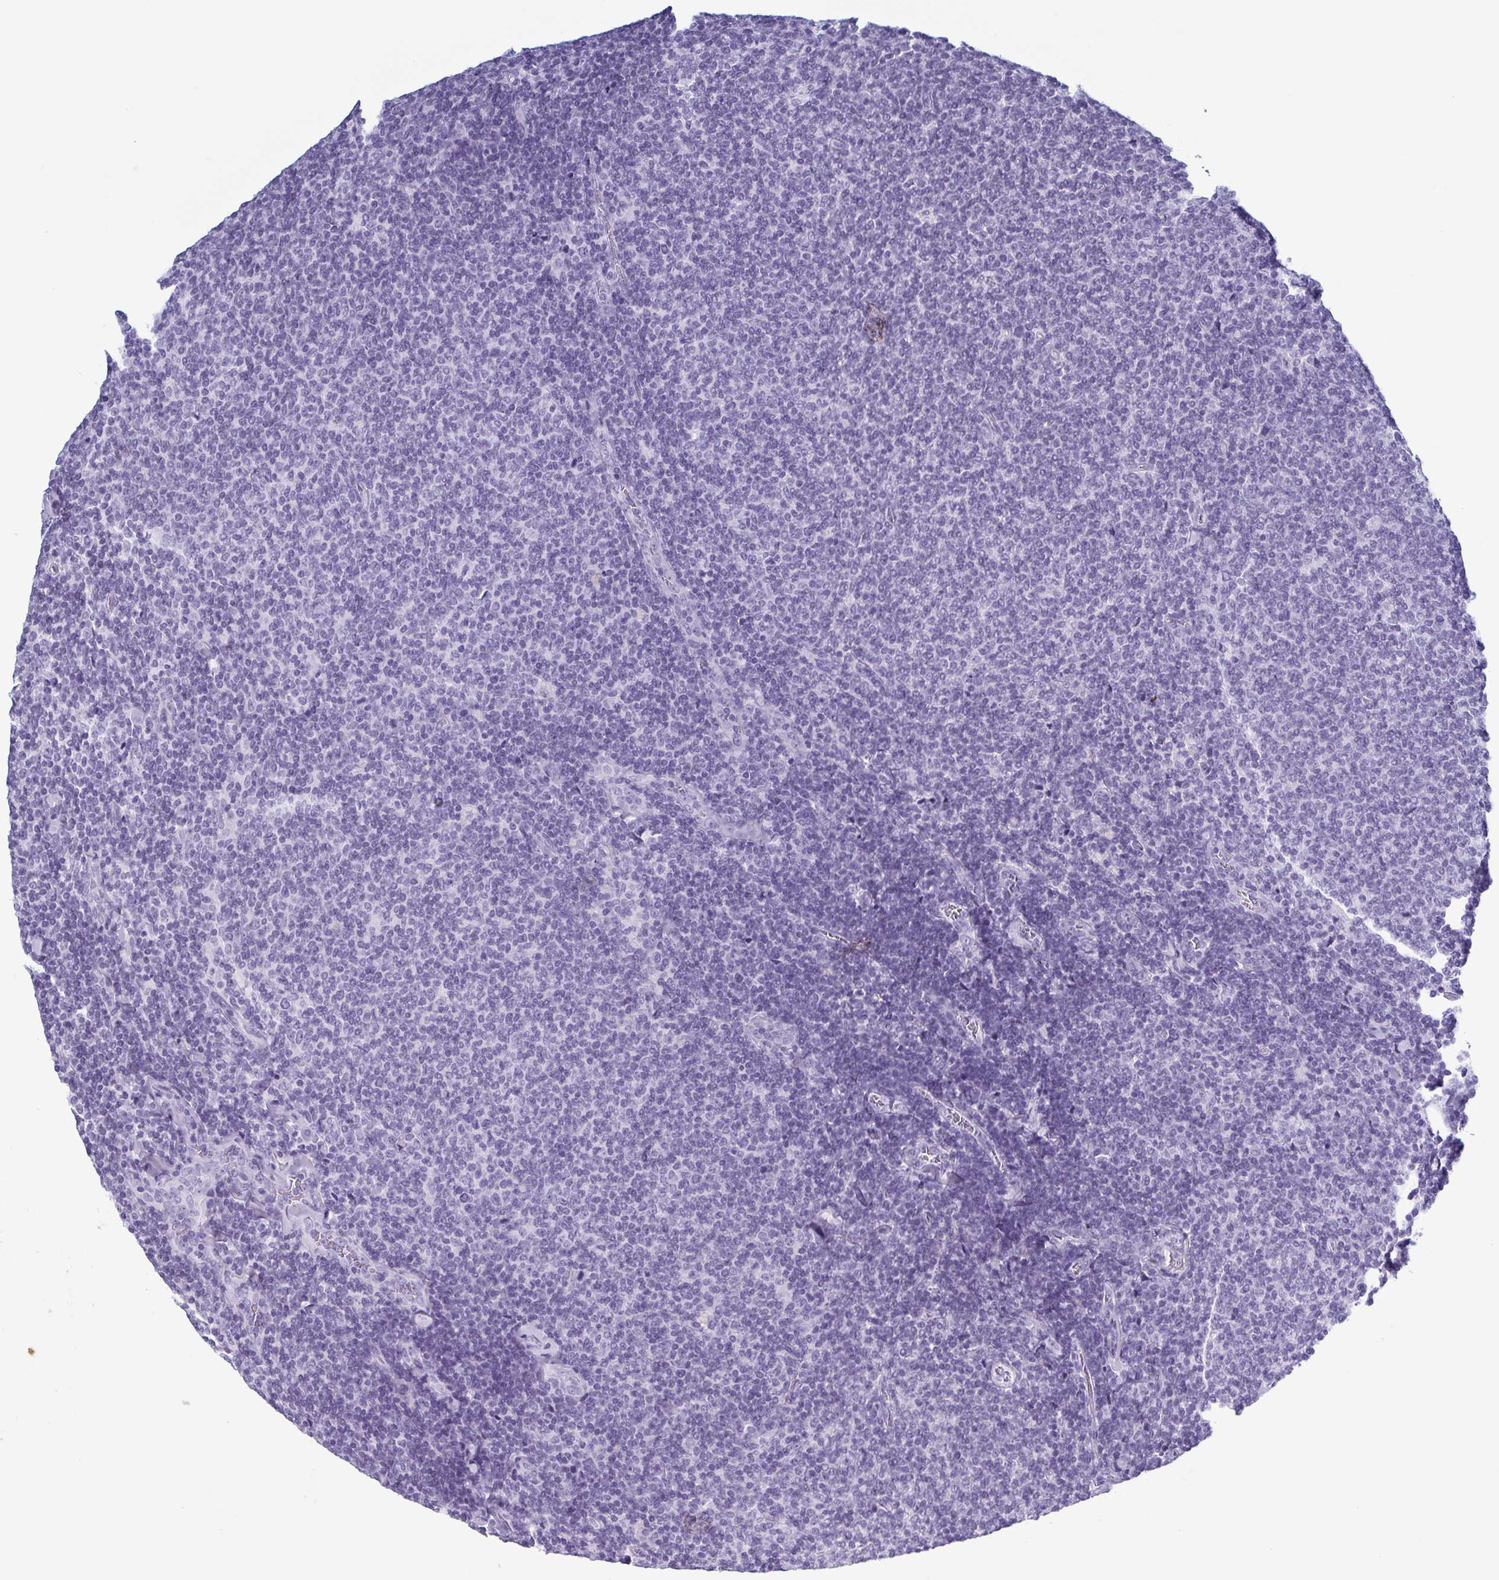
{"staining": {"intensity": "negative", "quantity": "none", "location": "none"}, "tissue": "lymphoma", "cell_type": "Tumor cells", "image_type": "cancer", "snomed": [{"axis": "morphology", "description": "Malignant lymphoma, non-Hodgkin's type, Low grade"}, {"axis": "topography", "description": "Lymph node"}], "caption": "There is no significant expression in tumor cells of low-grade malignant lymphoma, non-Hodgkin's type.", "gene": "KRT10", "patient": {"sex": "male", "age": 52}}